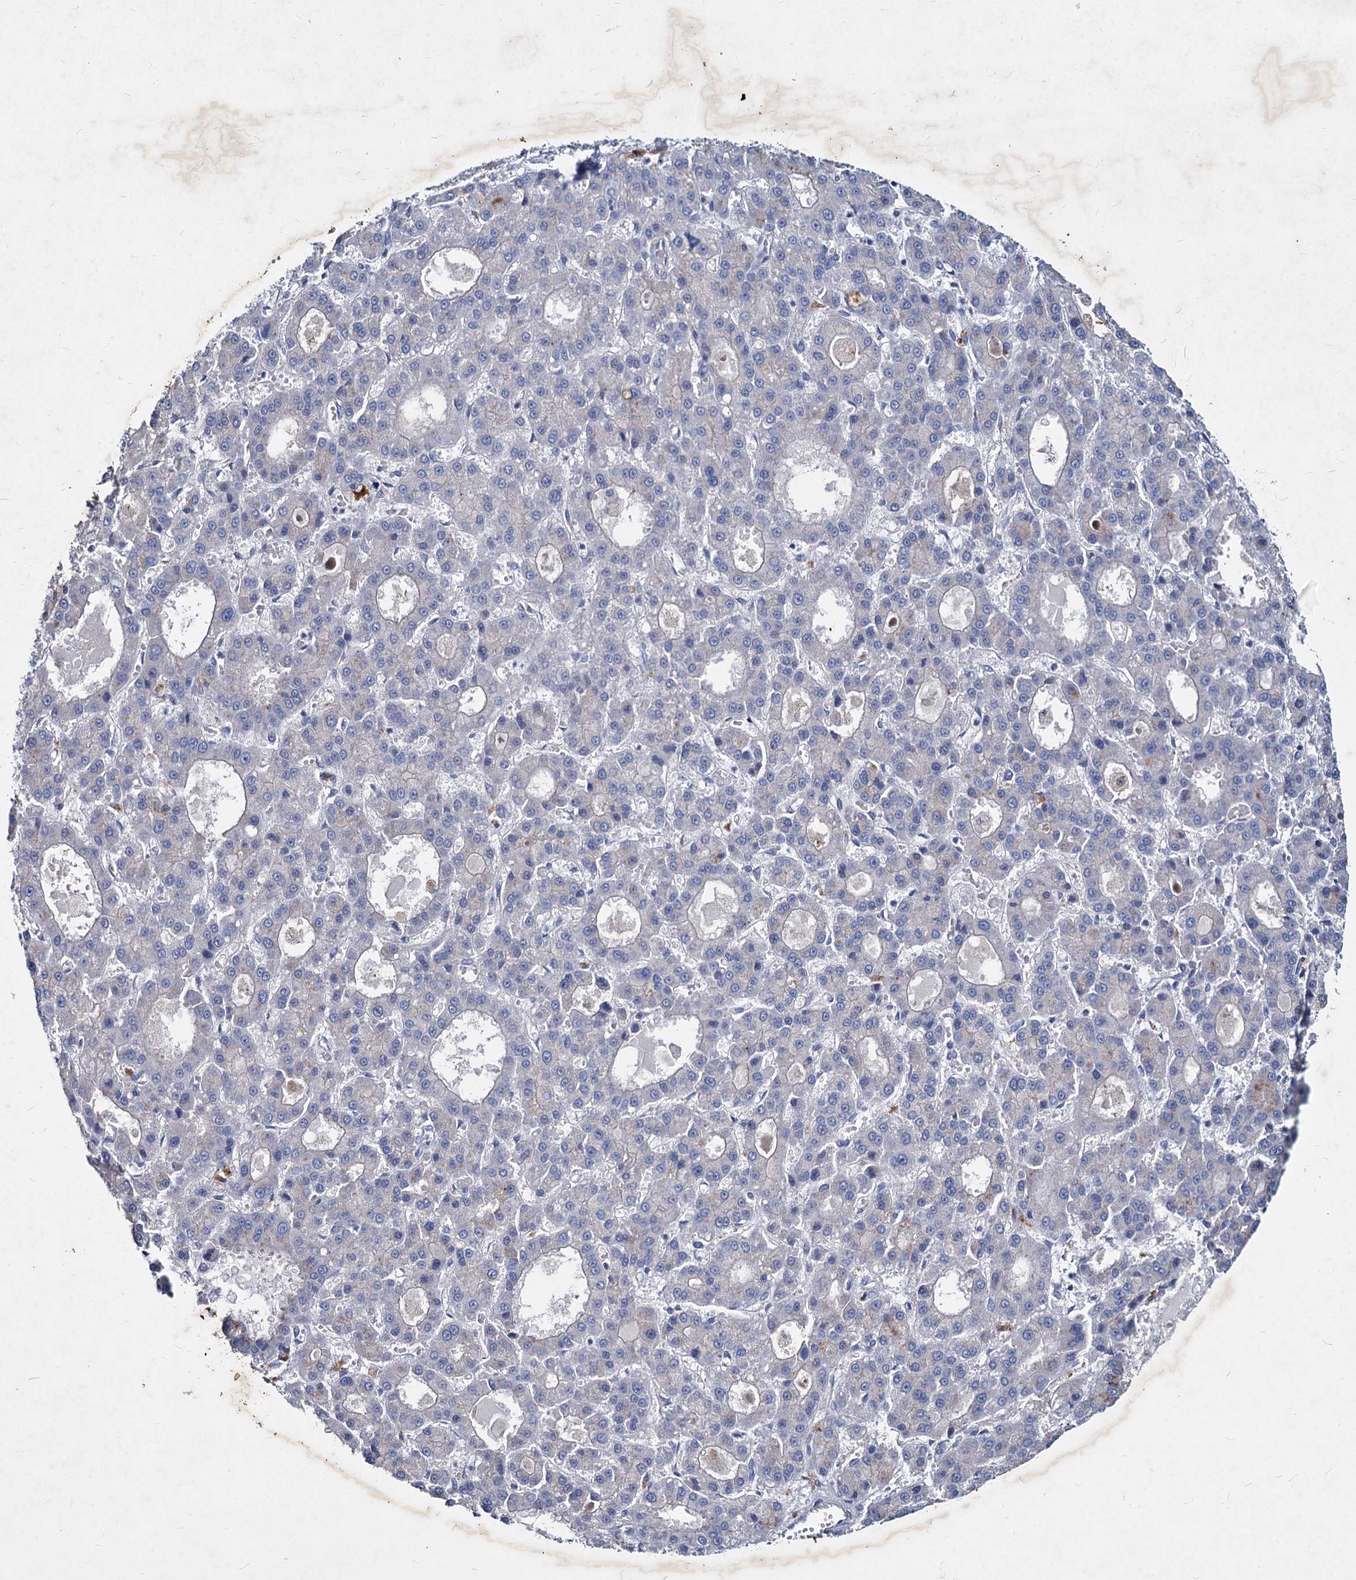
{"staining": {"intensity": "negative", "quantity": "none", "location": "none"}, "tissue": "liver cancer", "cell_type": "Tumor cells", "image_type": "cancer", "snomed": [{"axis": "morphology", "description": "Carcinoma, Hepatocellular, NOS"}, {"axis": "topography", "description": "Liver"}], "caption": "High magnification brightfield microscopy of liver cancer (hepatocellular carcinoma) stained with DAB (brown) and counterstained with hematoxylin (blue): tumor cells show no significant expression.", "gene": "AGBL4", "patient": {"sex": "male", "age": 70}}